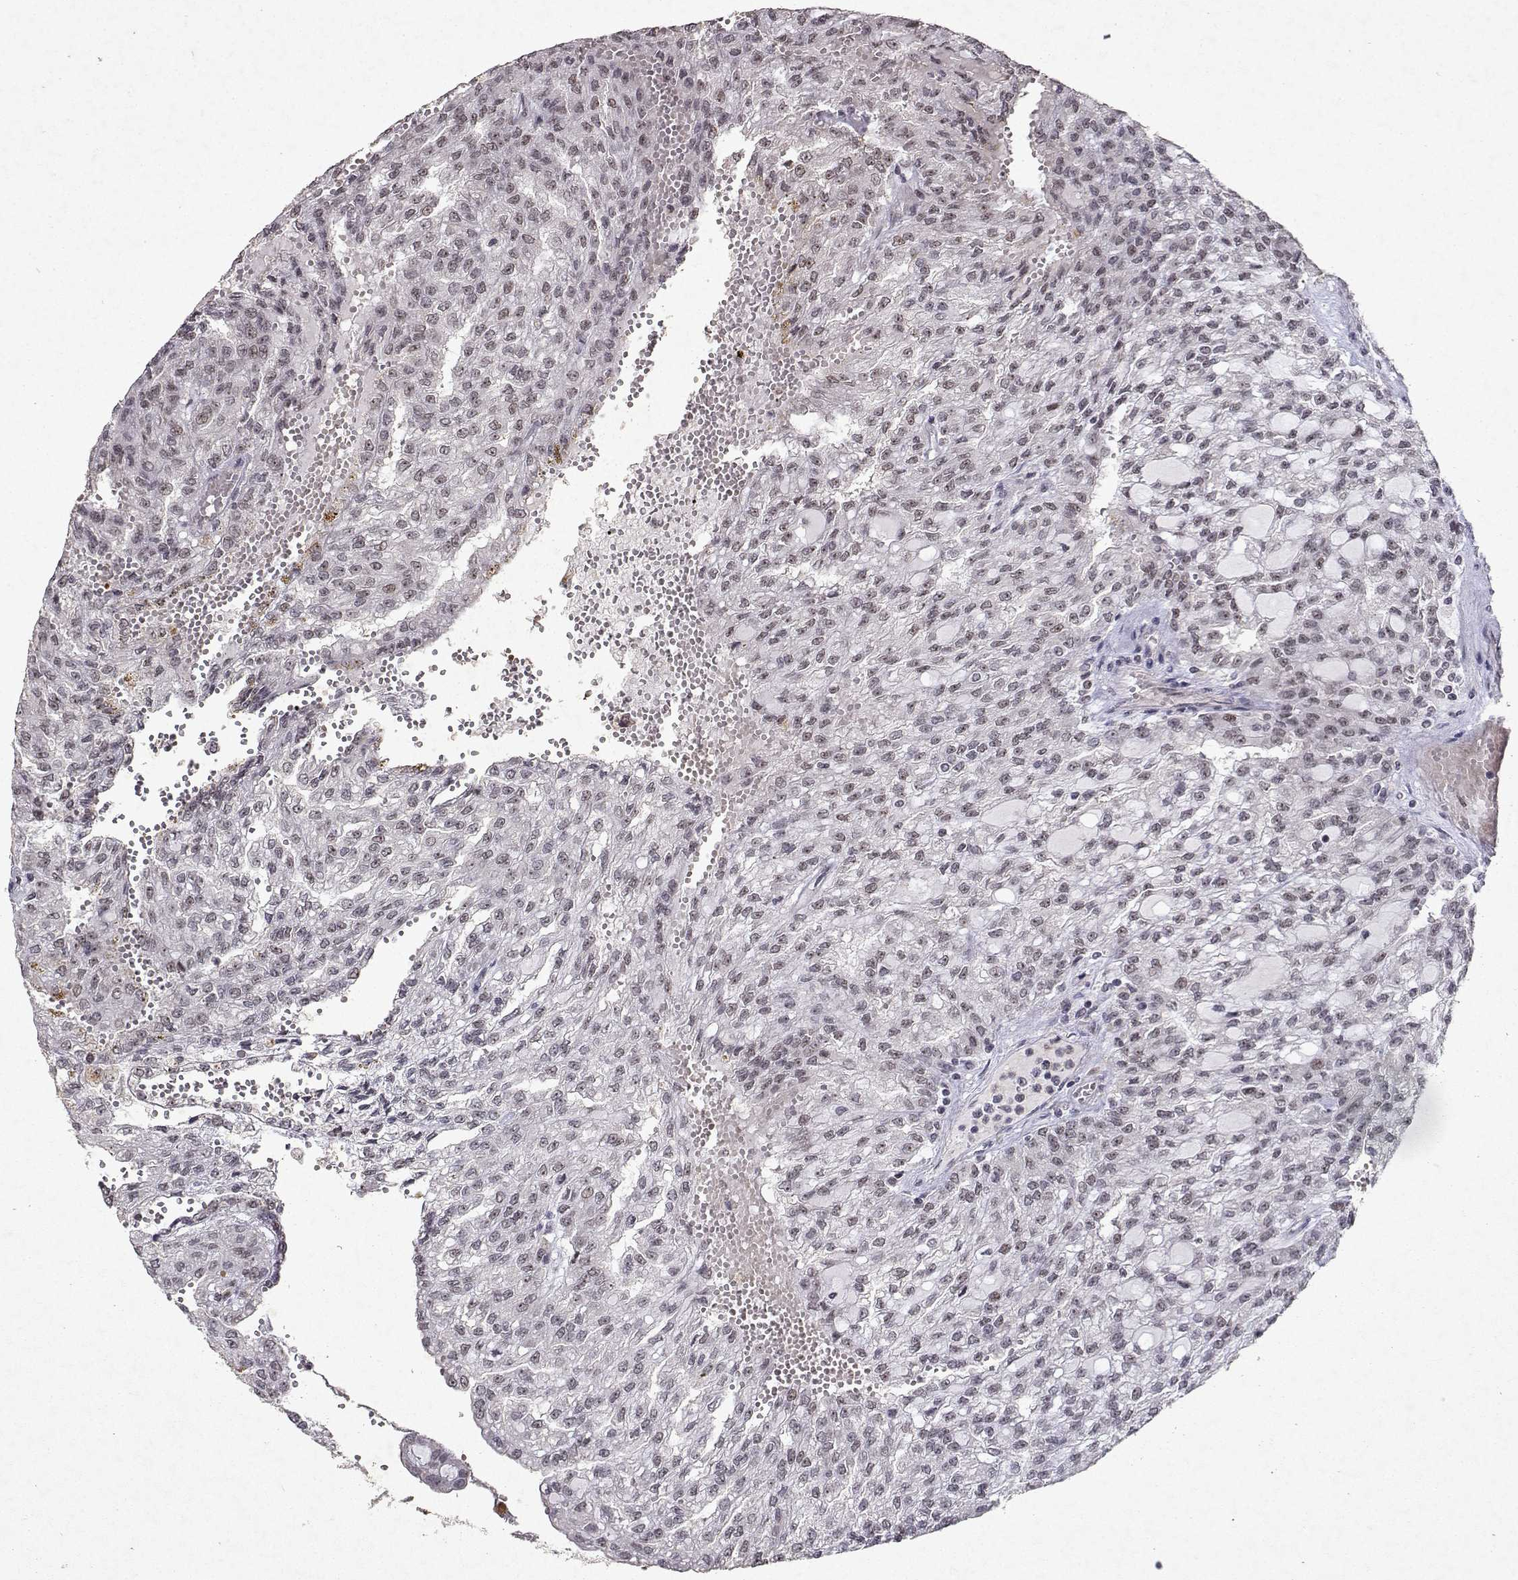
{"staining": {"intensity": "negative", "quantity": "none", "location": "none"}, "tissue": "renal cancer", "cell_type": "Tumor cells", "image_type": "cancer", "snomed": [{"axis": "morphology", "description": "Adenocarcinoma, NOS"}, {"axis": "topography", "description": "Kidney"}], "caption": "Immunohistochemistry (IHC) image of human renal cancer stained for a protein (brown), which demonstrates no expression in tumor cells.", "gene": "DDX56", "patient": {"sex": "male", "age": 63}}